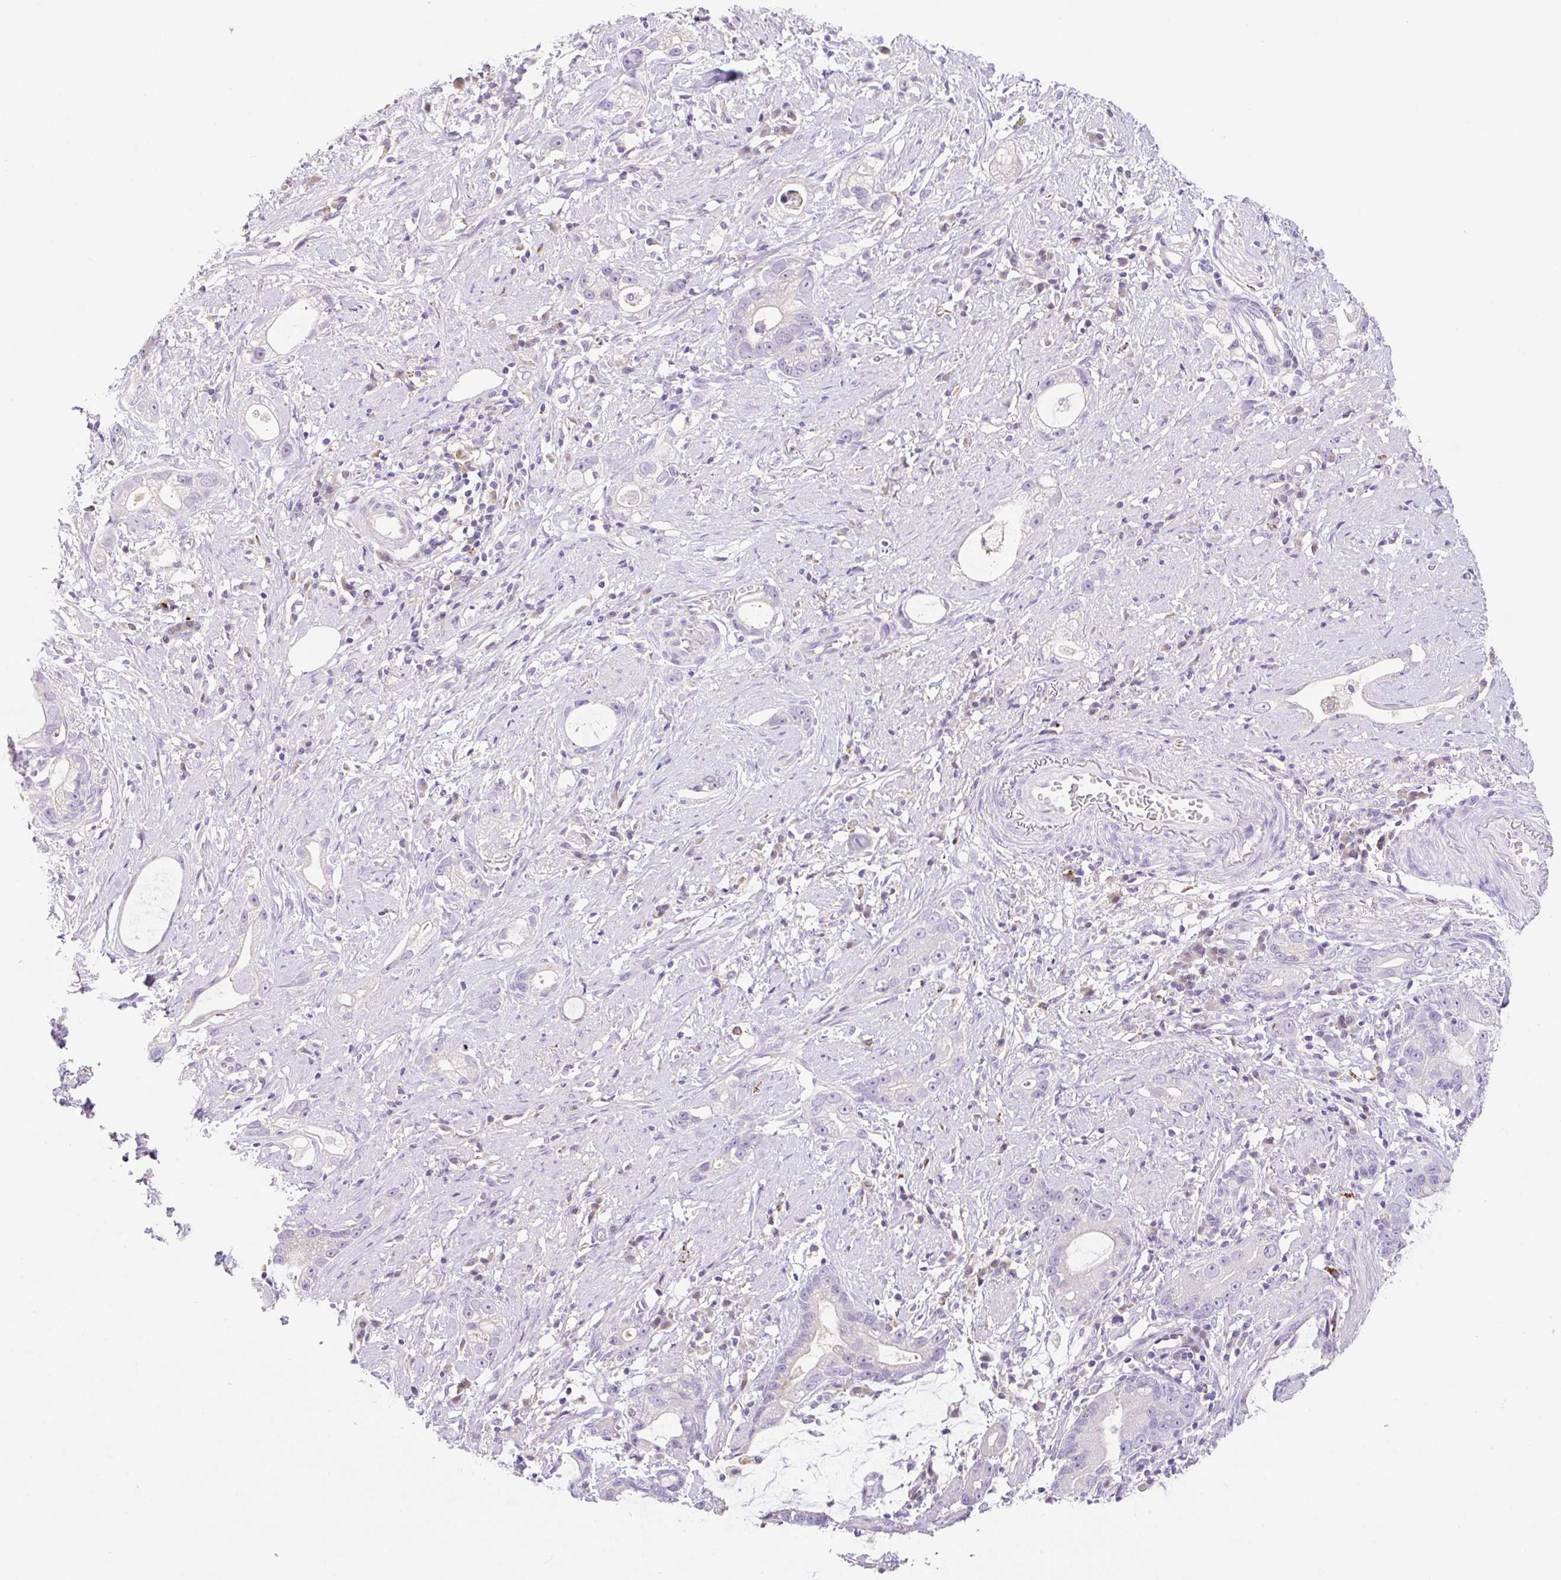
{"staining": {"intensity": "negative", "quantity": "none", "location": "none"}, "tissue": "stomach cancer", "cell_type": "Tumor cells", "image_type": "cancer", "snomed": [{"axis": "morphology", "description": "Adenocarcinoma, NOS"}, {"axis": "topography", "description": "Stomach"}], "caption": "Protein analysis of stomach adenocarcinoma exhibits no significant expression in tumor cells.", "gene": "TDRD15", "patient": {"sex": "male", "age": 55}}